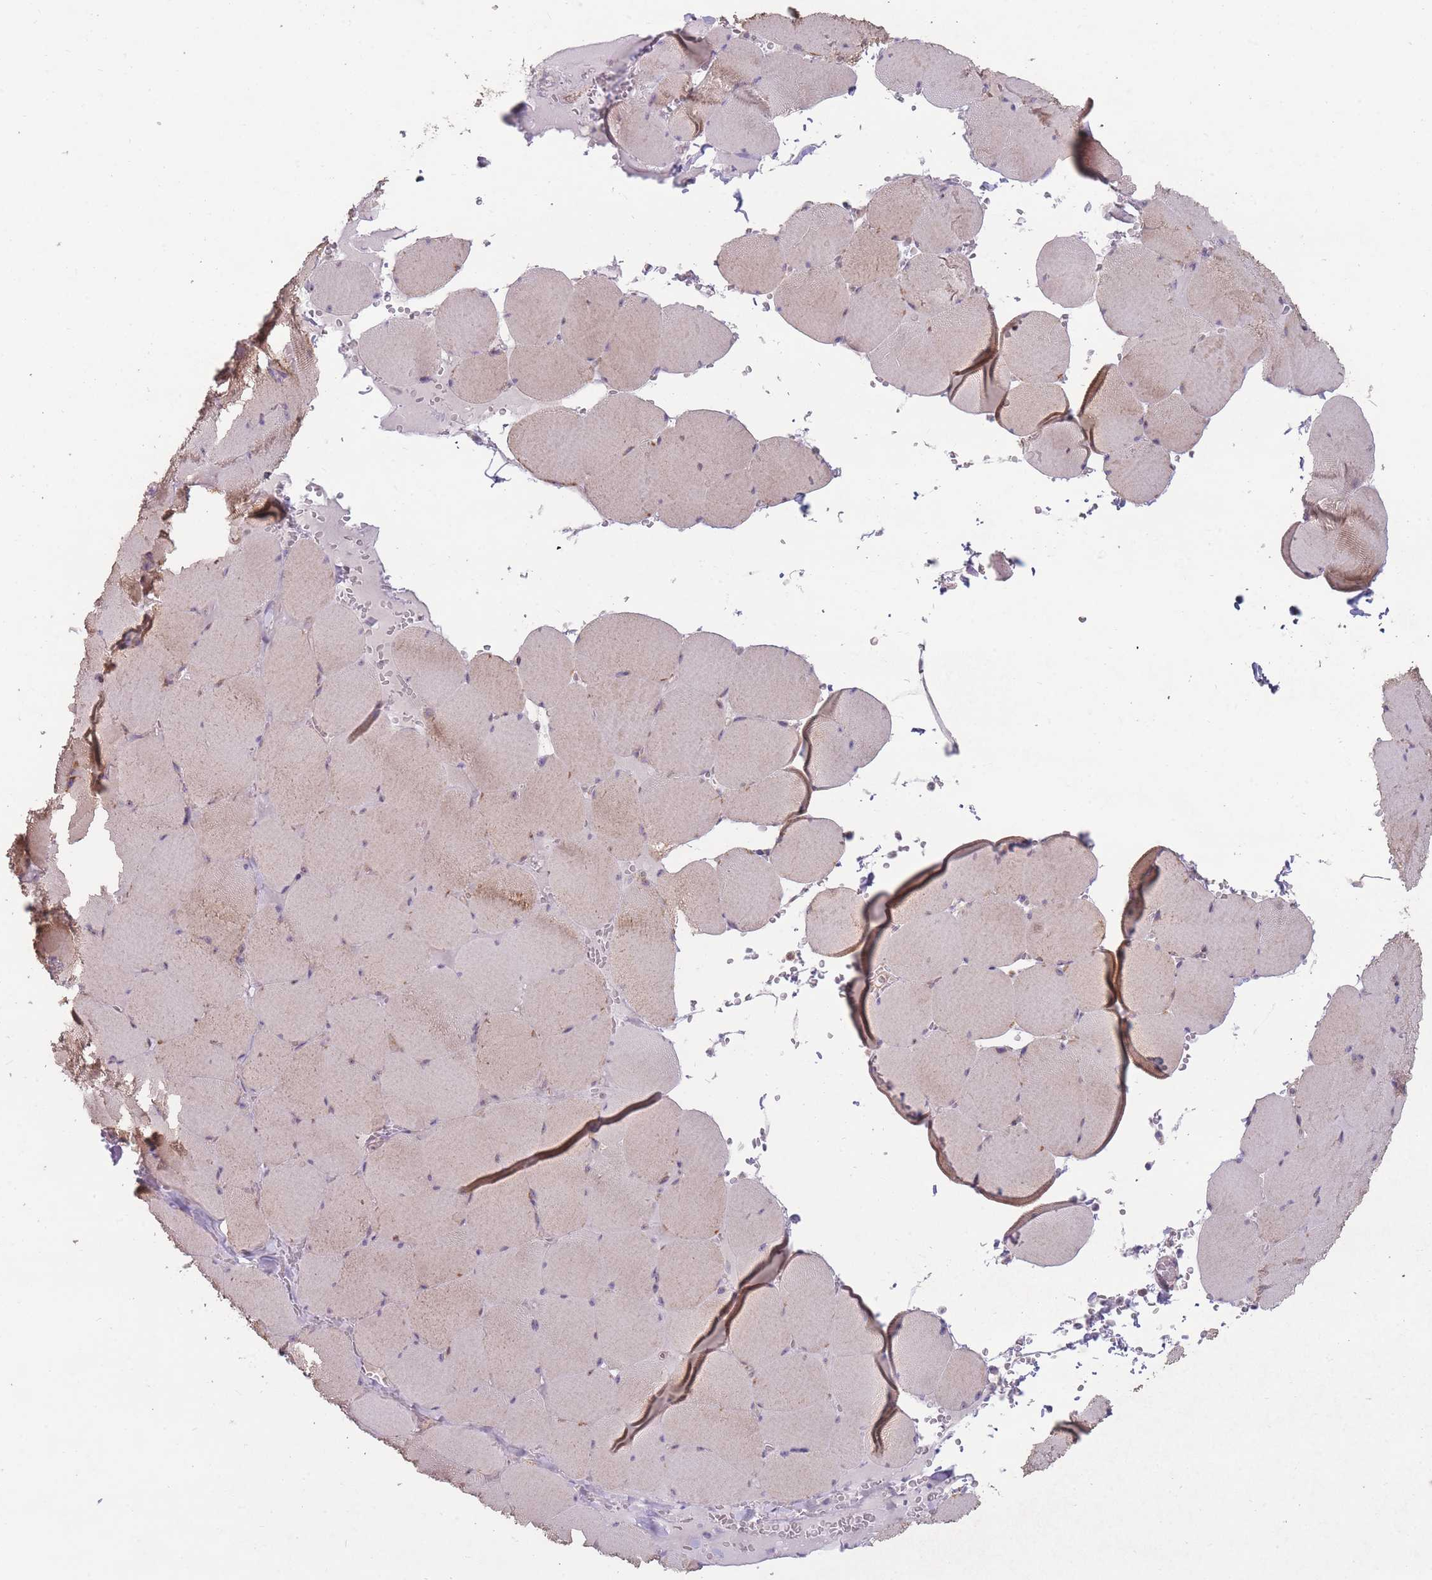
{"staining": {"intensity": "moderate", "quantity": "25%-75%", "location": "cytoplasmic/membranous"}, "tissue": "skeletal muscle", "cell_type": "Myocytes", "image_type": "normal", "snomed": [{"axis": "morphology", "description": "Normal tissue, NOS"}, {"axis": "topography", "description": "Skeletal muscle"}, {"axis": "topography", "description": "Head-Neck"}], "caption": "Protein staining shows moderate cytoplasmic/membranous expression in approximately 25%-75% of myocytes in normal skeletal muscle. The staining was performed using DAB, with brown indicating positive protein expression. Nuclei are stained blue with hematoxylin.", "gene": "ENSG00000255639", "patient": {"sex": "male", "age": 66}}